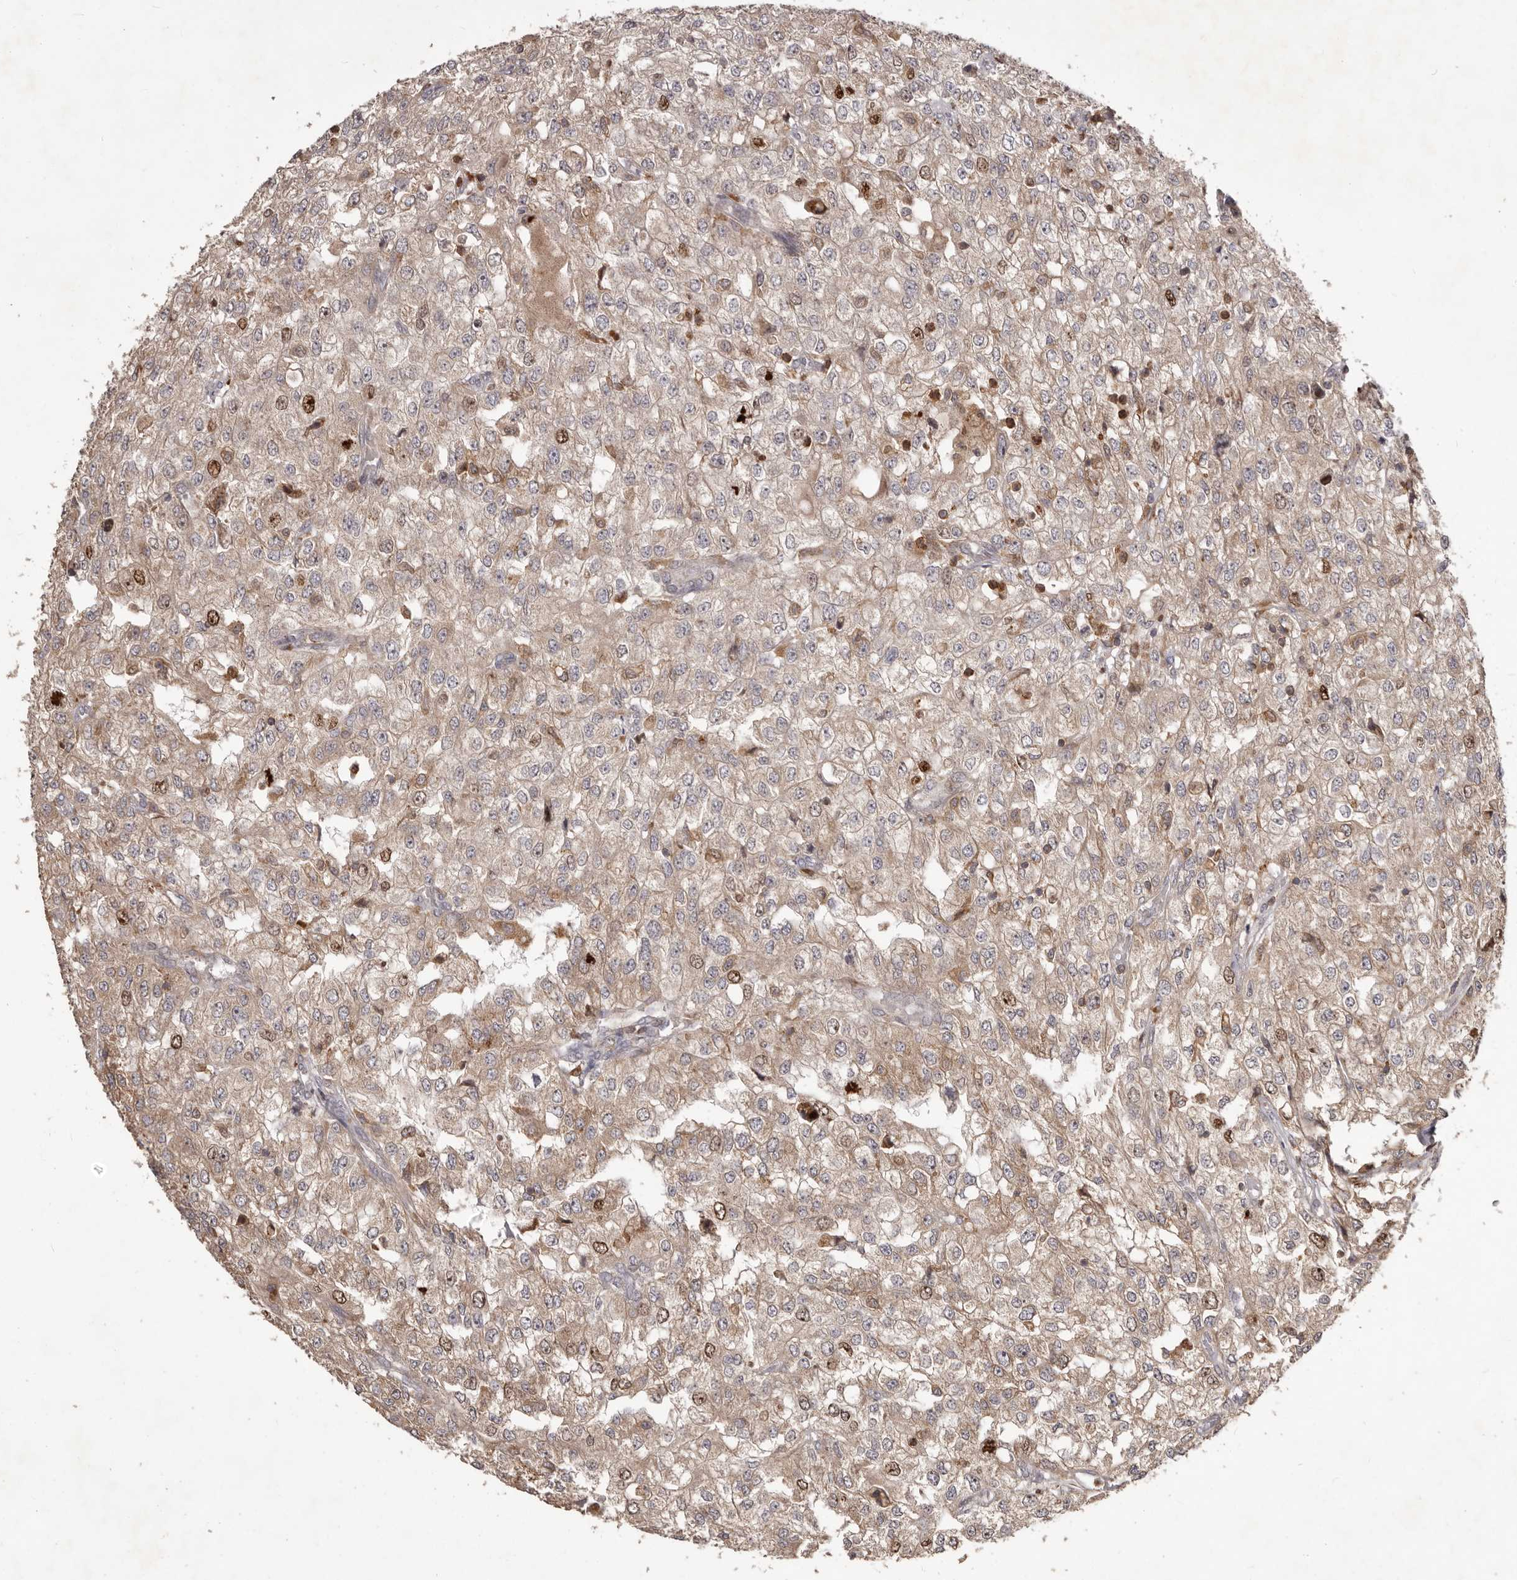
{"staining": {"intensity": "moderate", "quantity": "25%-75%", "location": "cytoplasmic/membranous,nuclear"}, "tissue": "renal cancer", "cell_type": "Tumor cells", "image_type": "cancer", "snomed": [{"axis": "morphology", "description": "Adenocarcinoma, NOS"}, {"axis": "topography", "description": "Kidney"}], "caption": "Moderate cytoplasmic/membranous and nuclear staining for a protein is seen in about 25%-75% of tumor cells of renal adenocarcinoma using immunohistochemistry (IHC).", "gene": "RNF187", "patient": {"sex": "female", "age": 54}}